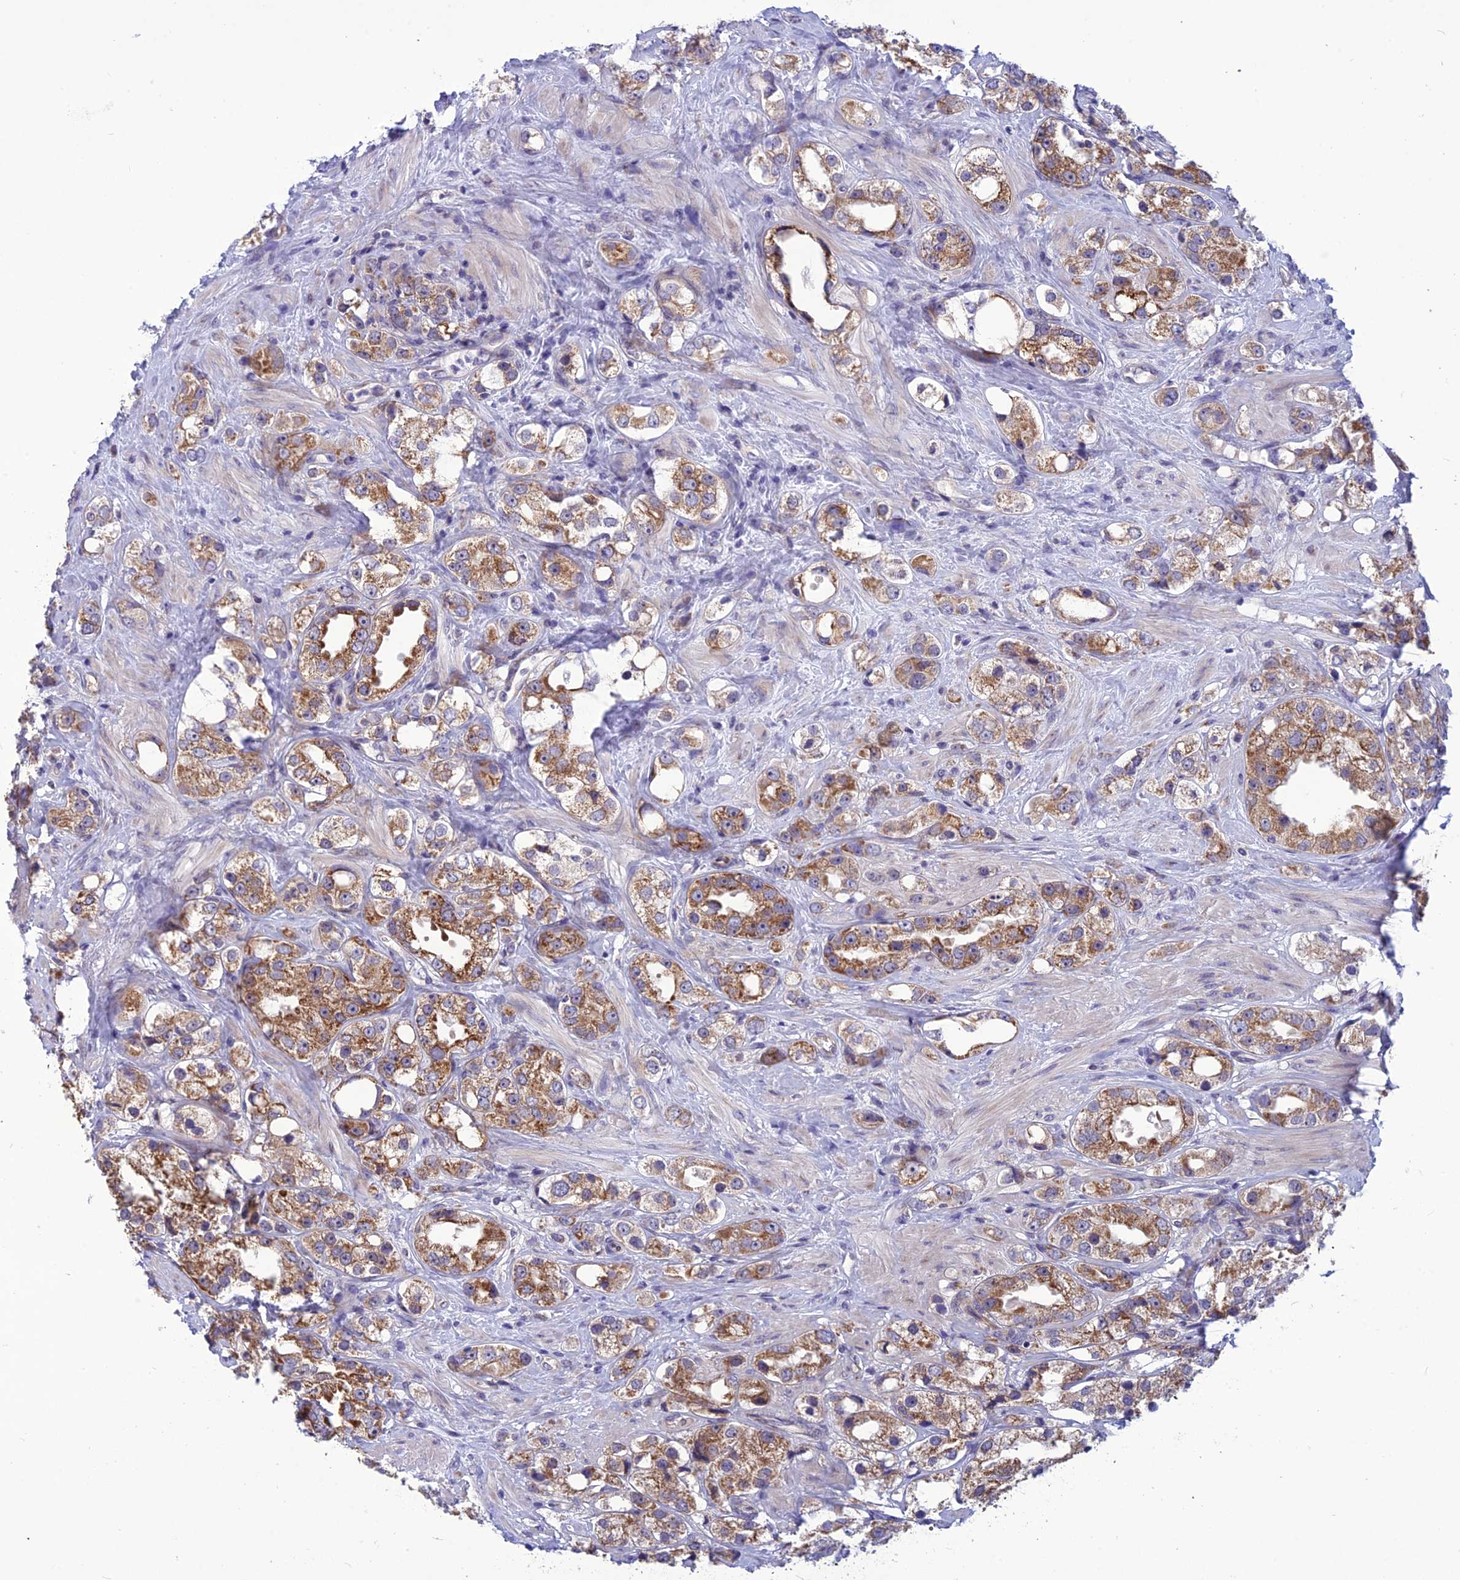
{"staining": {"intensity": "moderate", "quantity": ">75%", "location": "cytoplasmic/membranous"}, "tissue": "prostate cancer", "cell_type": "Tumor cells", "image_type": "cancer", "snomed": [{"axis": "morphology", "description": "Adenocarcinoma, NOS"}, {"axis": "topography", "description": "Prostate"}], "caption": "The immunohistochemical stain labels moderate cytoplasmic/membranous staining in tumor cells of prostate cancer tissue.", "gene": "PSMF1", "patient": {"sex": "male", "age": 79}}